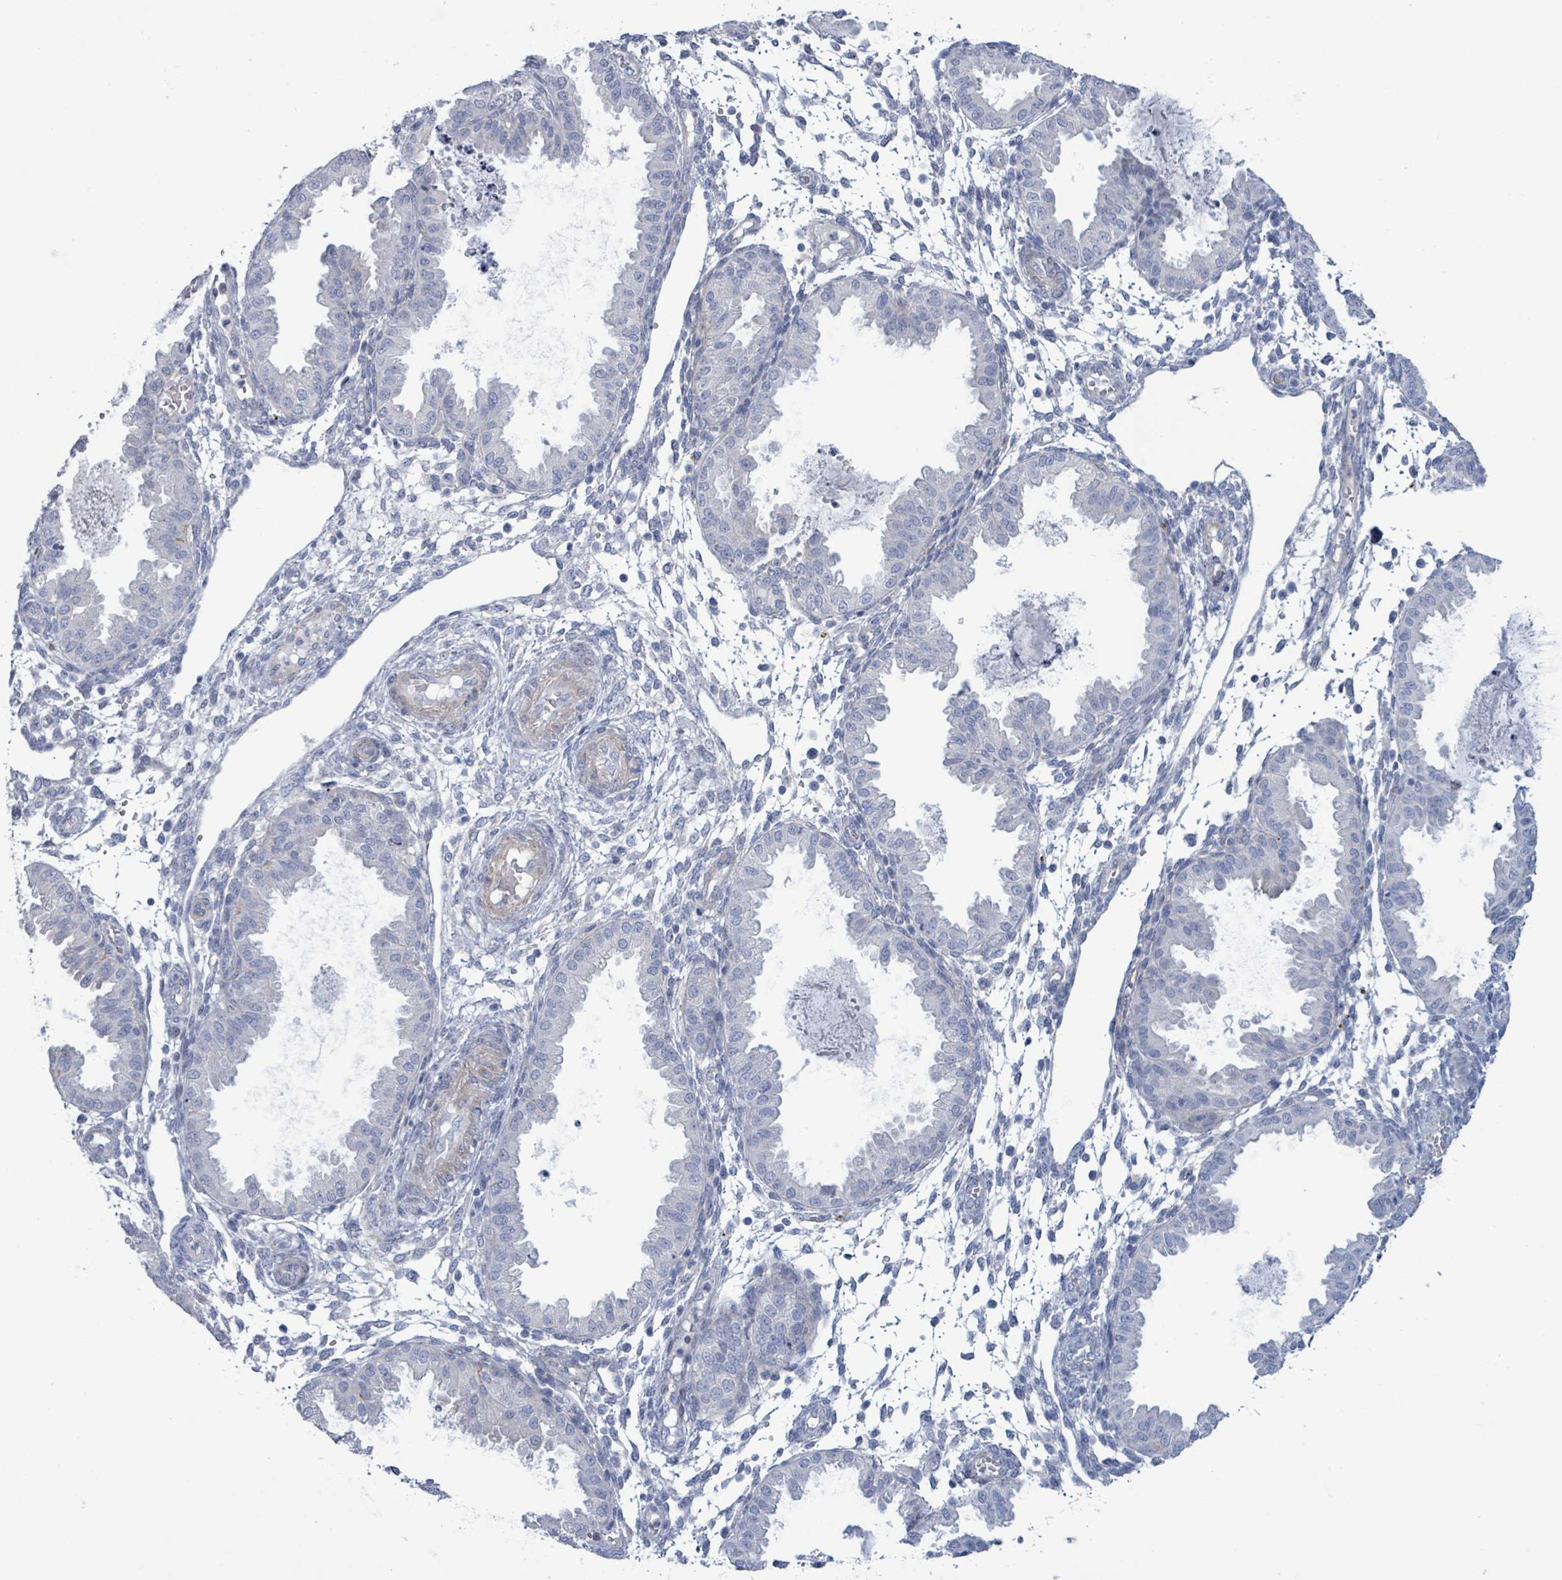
{"staining": {"intensity": "negative", "quantity": "none", "location": "none"}, "tissue": "endometrium", "cell_type": "Cells in endometrial stroma", "image_type": "normal", "snomed": [{"axis": "morphology", "description": "Normal tissue, NOS"}, {"axis": "topography", "description": "Endometrium"}], "caption": "Immunohistochemistry of unremarkable endometrium demonstrates no expression in cells in endometrial stroma.", "gene": "PKLR", "patient": {"sex": "female", "age": 33}}